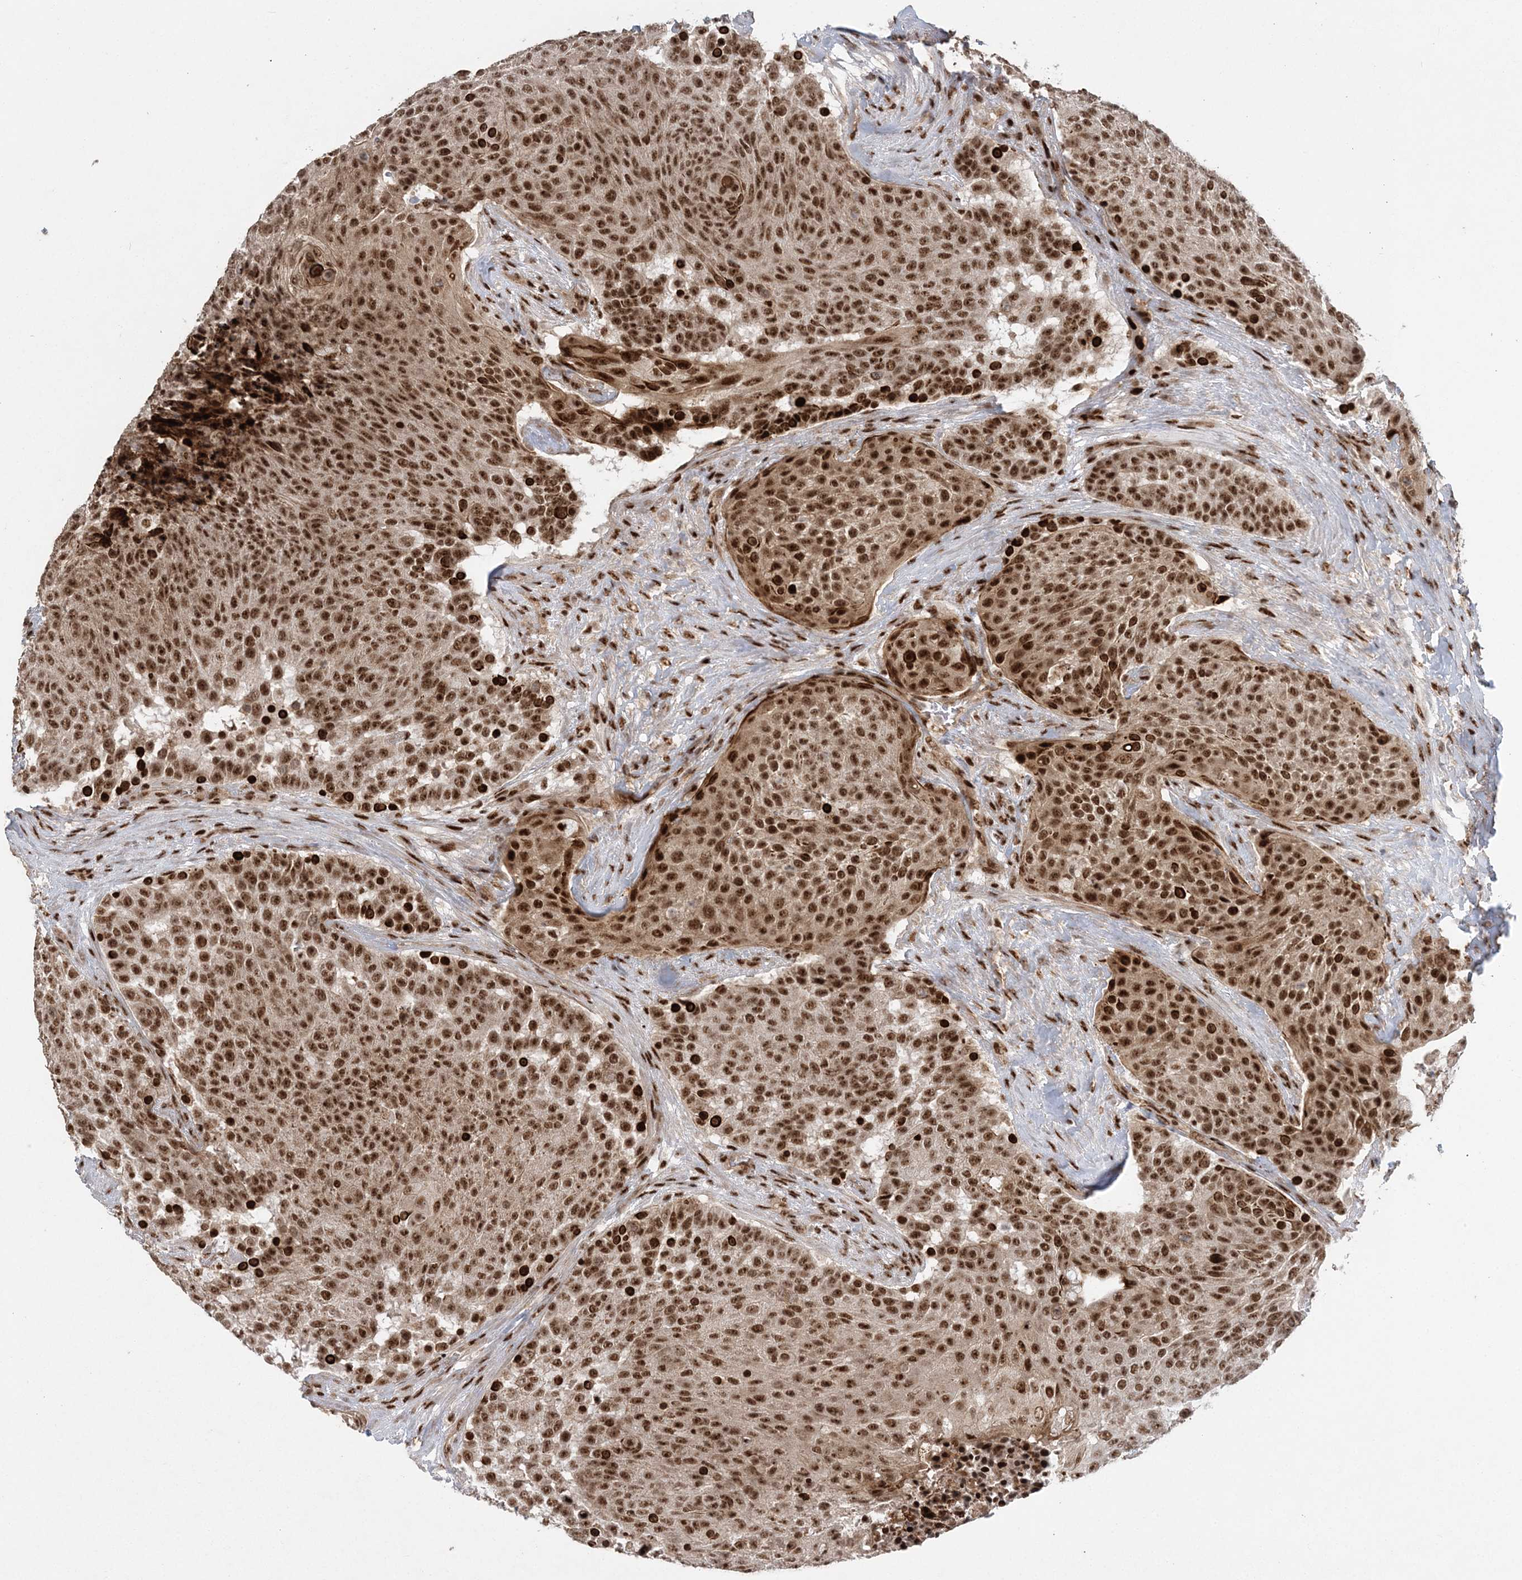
{"staining": {"intensity": "strong", "quantity": ">75%", "location": "nuclear"}, "tissue": "urothelial cancer", "cell_type": "Tumor cells", "image_type": "cancer", "snomed": [{"axis": "morphology", "description": "Urothelial carcinoma, High grade"}, {"axis": "topography", "description": "Urinary bladder"}], "caption": "DAB (3,3'-diaminobenzidine) immunohistochemical staining of human urothelial cancer shows strong nuclear protein expression in approximately >75% of tumor cells.", "gene": "CWC22", "patient": {"sex": "female", "age": 63}}